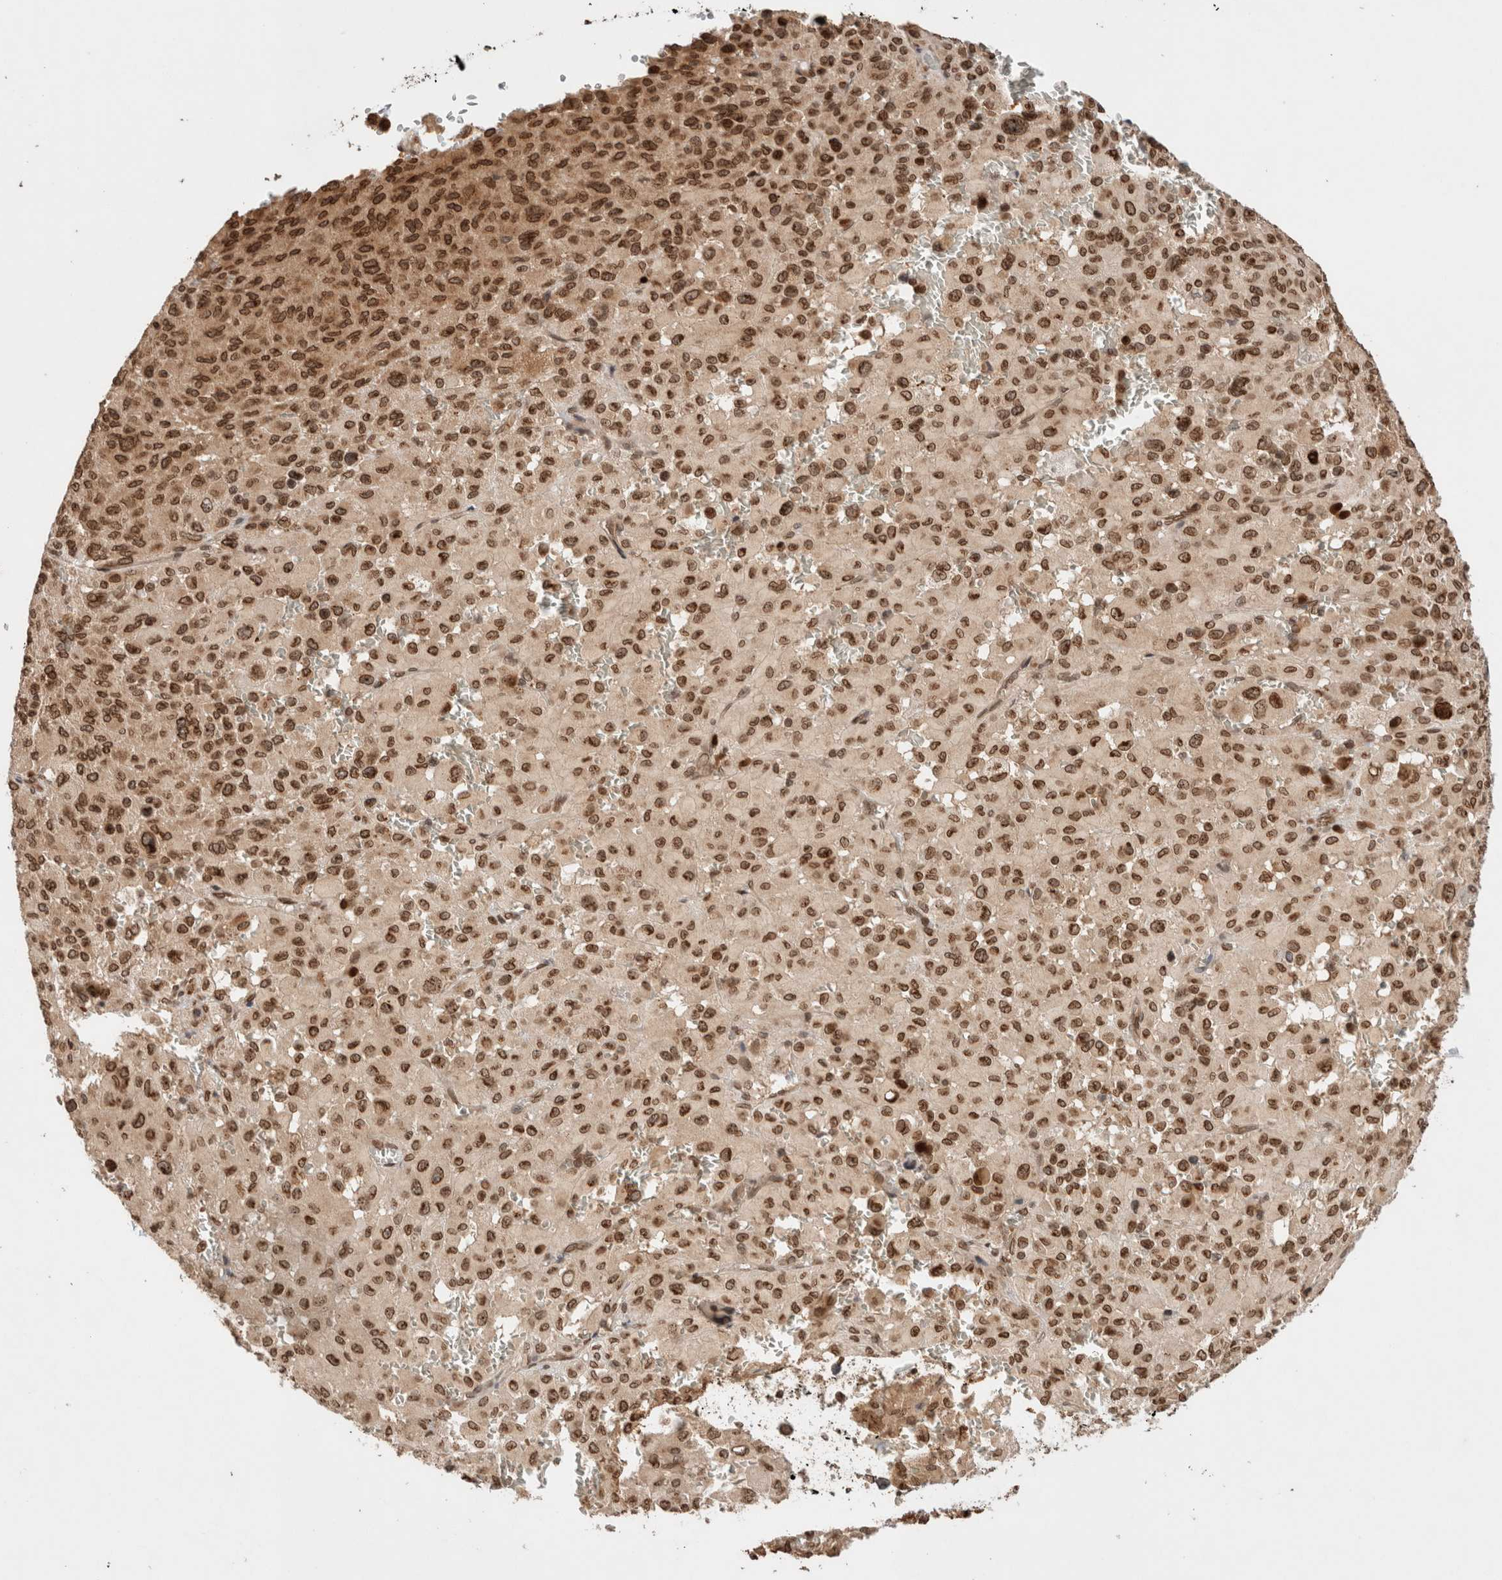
{"staining": {"intensity": "strong", "quantity": ">75%", "location": "cytoplasmic/membranous,nuclear"}, "tissue": "melanoma", "cell_type": "Tumor cells", "image_type": "cancer", "snomed": [{"axis": "morphology", "description": "Malignant melanoma, Metastatic site"}, {"axis": "topography", "description": "Skin"}], "caption": "A photomicrograph of human malignant melanoma (metastatic site) stained for a protein exhibits strong cytoplasmic/membranous and nuclear brown staining in tumor cells.", "gene": "TPR", "patient": {"sex": "female", "age": 74}}